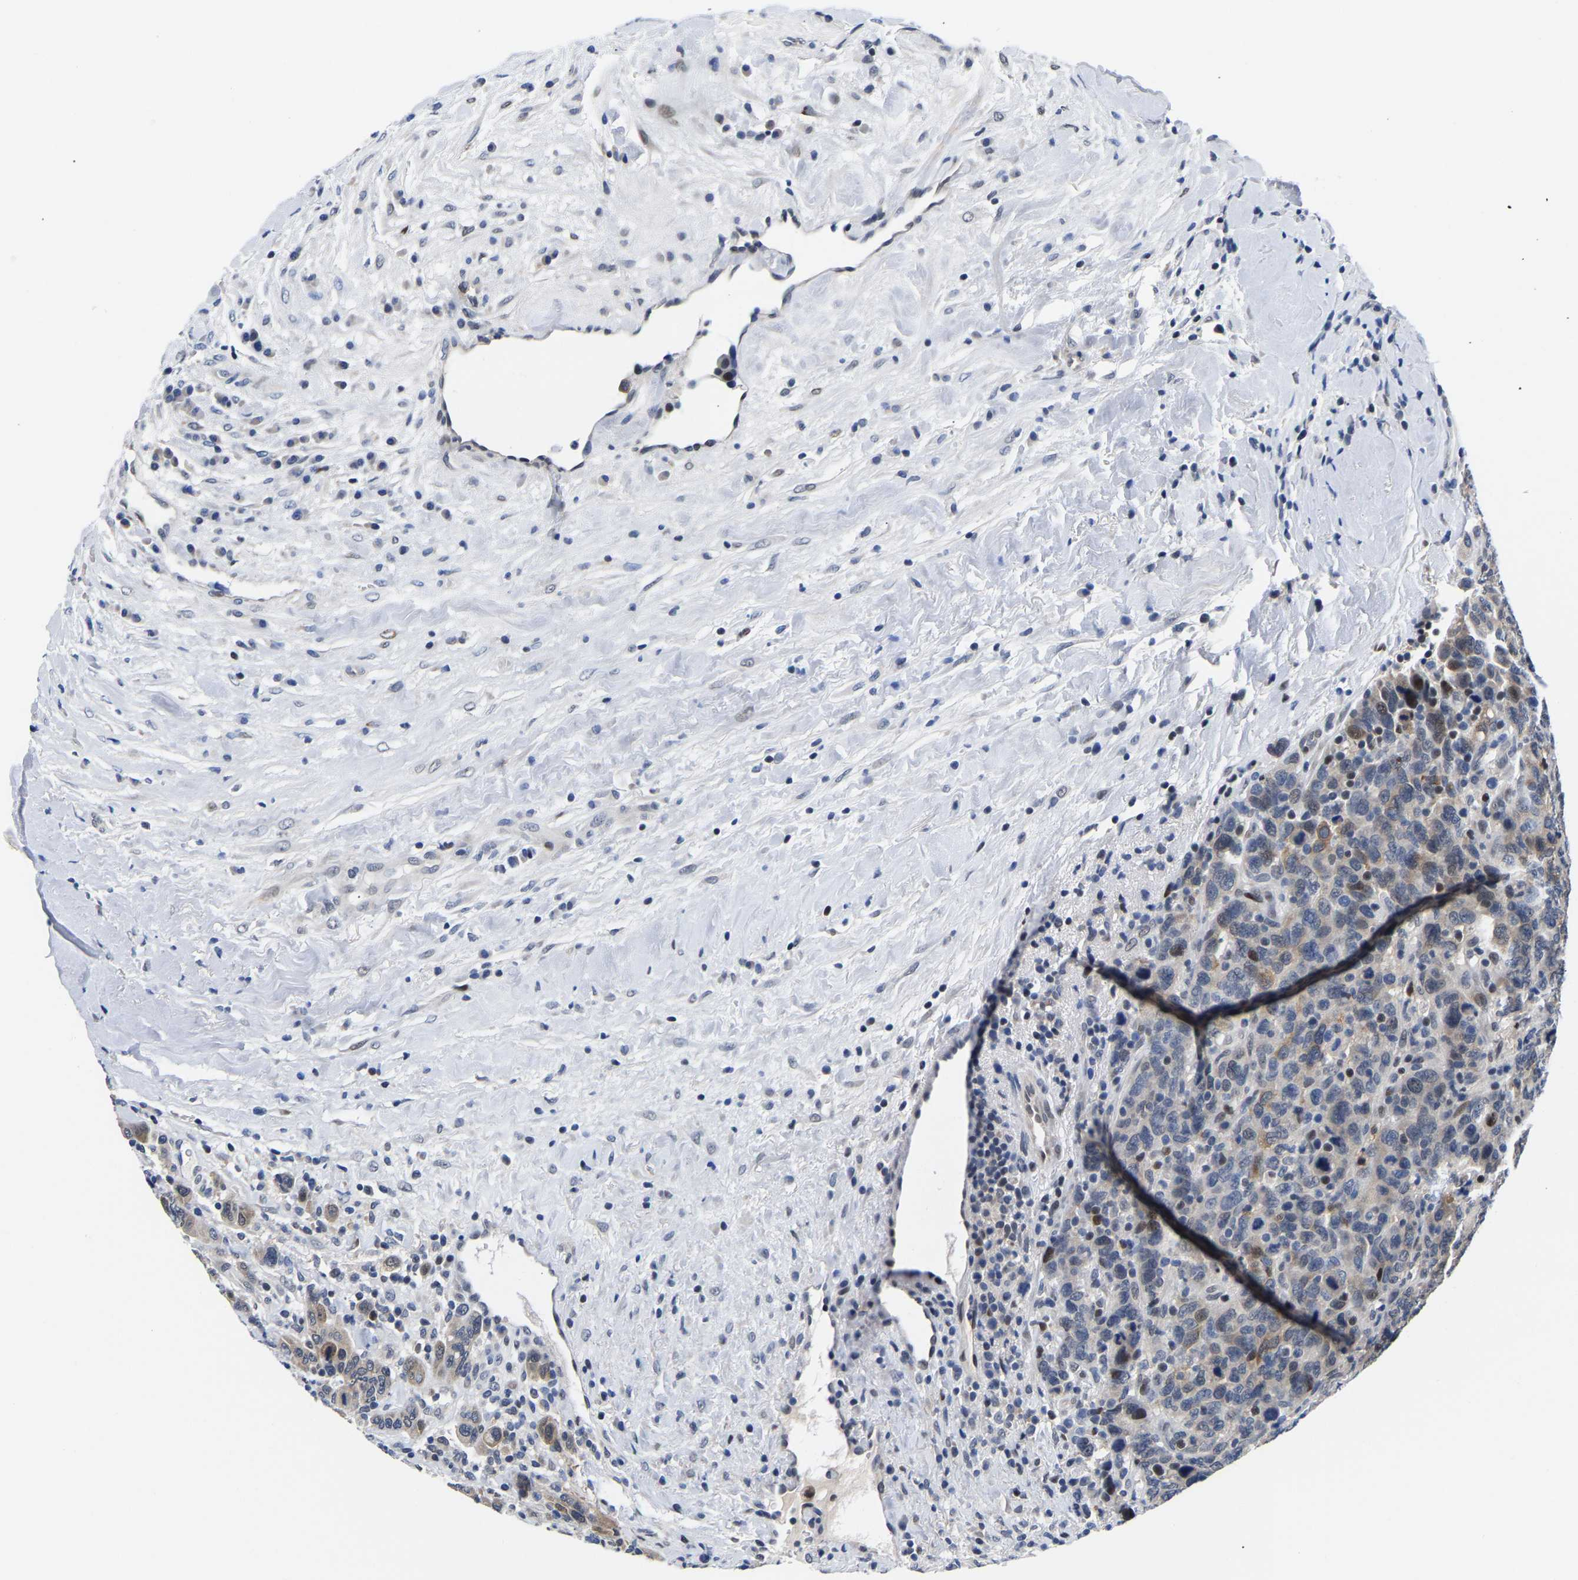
{"staining": {"intensity": "moderate", "quantity": "<25%", "location": "cytoplasmic/membranous,nuclear"}, "tissue": "breast cancer", "cell_type": "Tumor cells", "image_type": "cancer", "snomed": [{"axis": "morphology", "description": "Duct carcinoma"}, {"axis": "topography", "description": "Breast"}], "caption": "Immunohistochemistry image of breast cancer stained for a protein (brown), which displays low levels of moderate cytoplasmic/membranous and nuclear staining in about <25% of tumor cells.", "gene": "PTRHD1", "patient": {"sex": "female", "age": 37}}